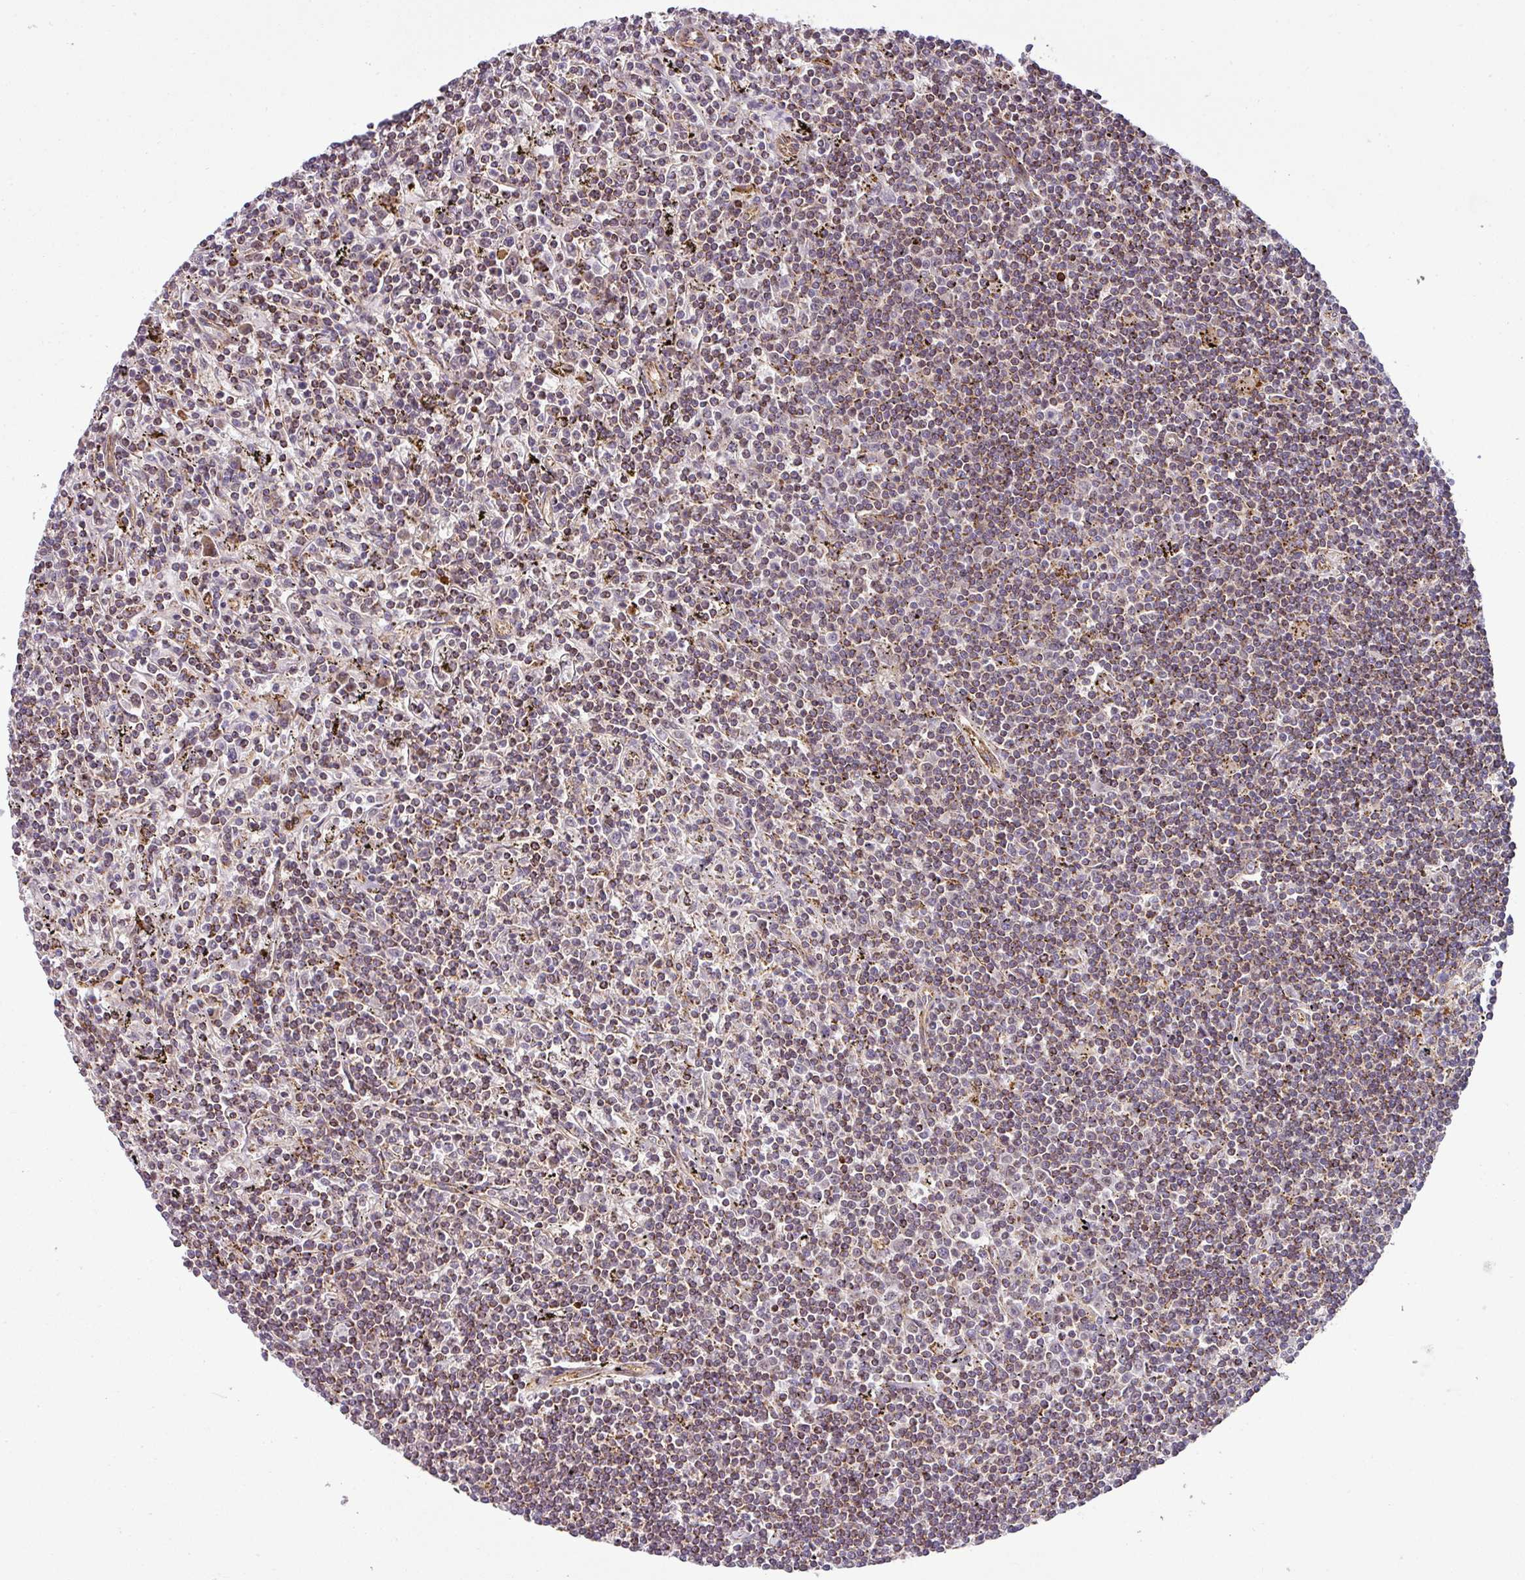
{"staining": {"intensity": "moderate", "quantity": "25%-75%", "location": "cytoplasmic/membranous"}, "tissue": "lymphoma", "cell_type": "Tumor cells", "image_type": "cancer", "snomed": [{"axis": "morphology", "description": "Malignant lymphoma, non-Hodgkin's type, Low grade"}, {"axis": "topography", "description": "Spleen"}], "caption": "Approximately 25%-75% of tumor cells in human lymphoma reveal moderate cytoplasmic/membranous protein expression as visualized by brown immunohistochemical staining.", "gene": "PRELID3B", "patient": {"sex": "male", "age": 76}}